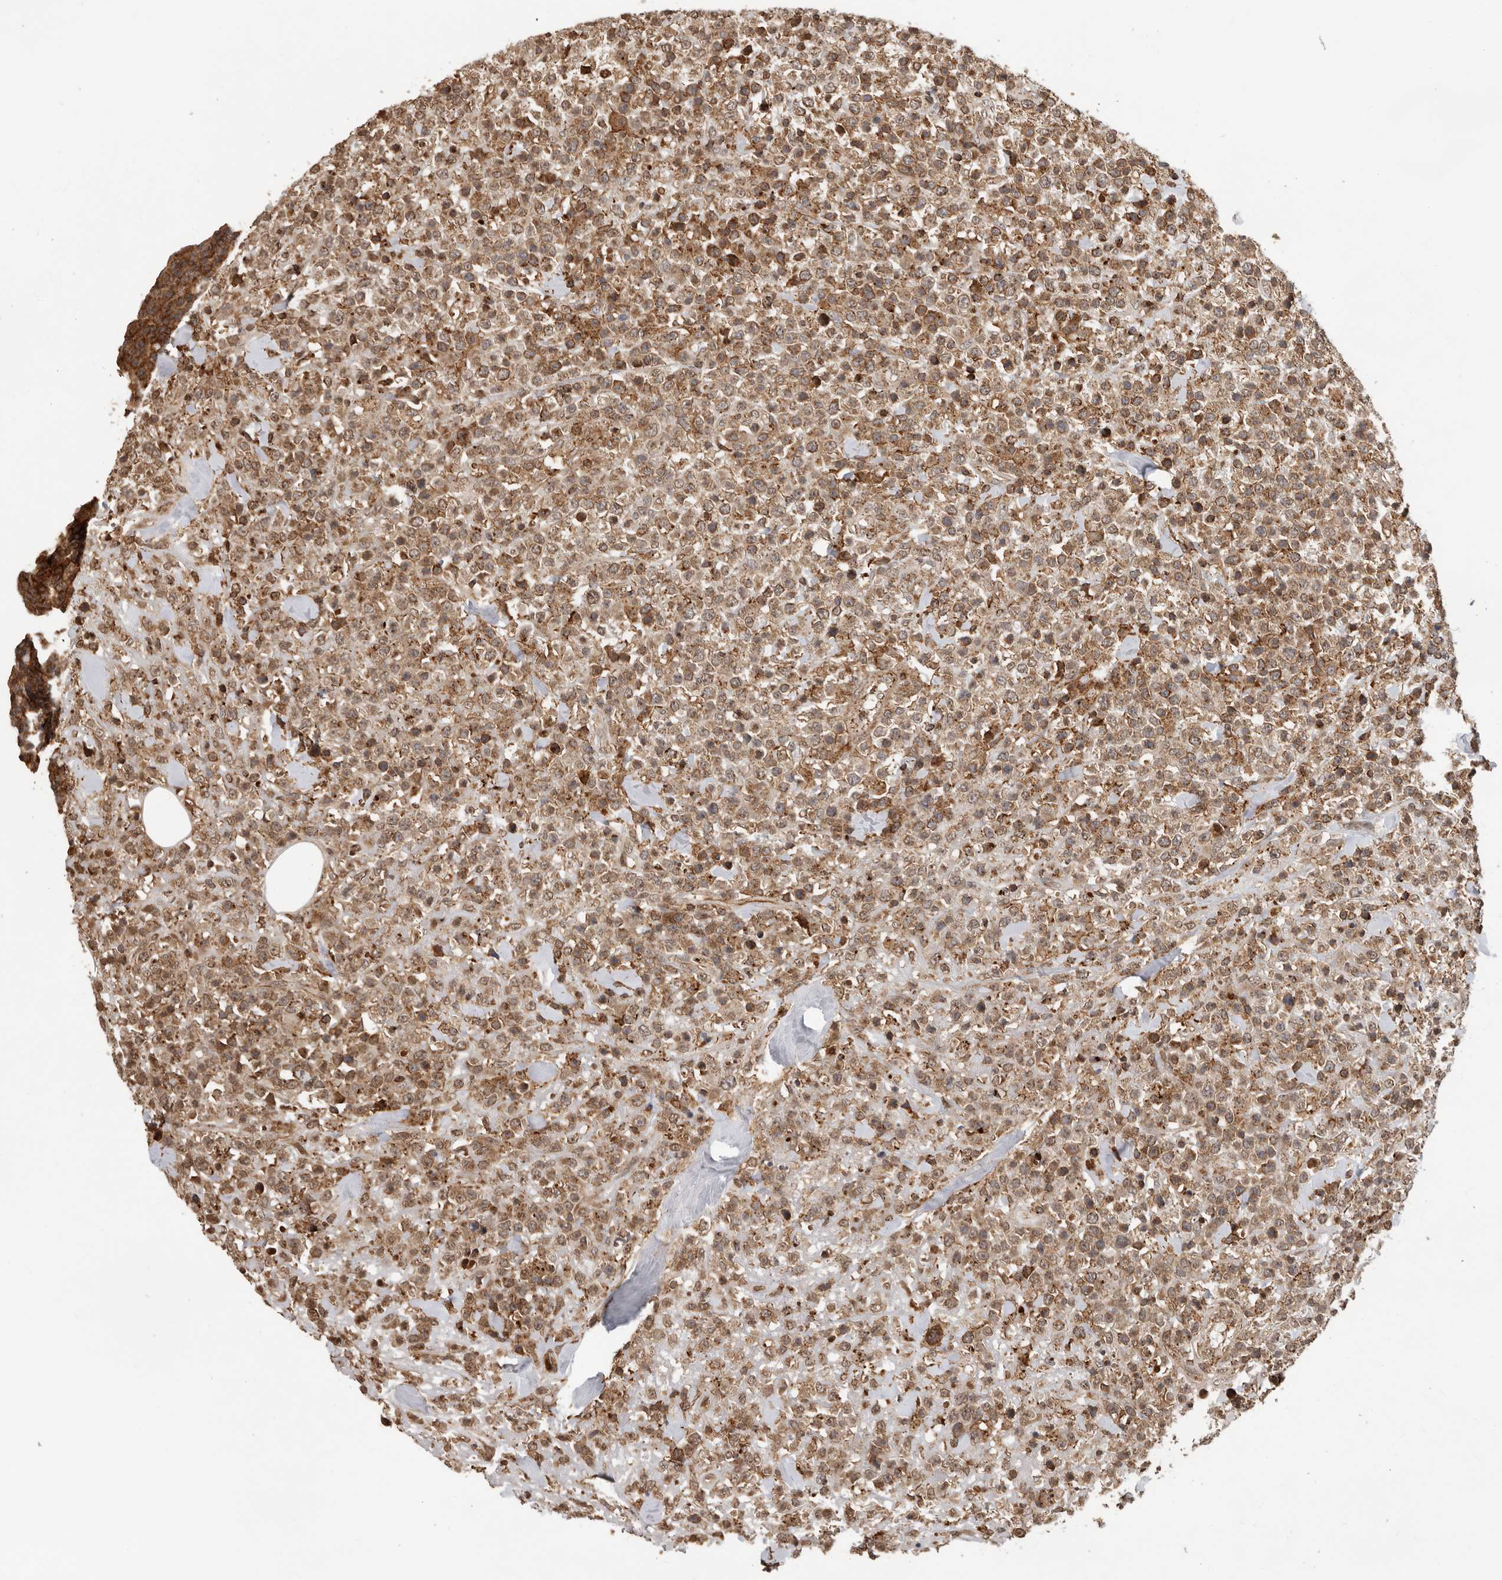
{"staining": {"intensity": "moderate", "quantity": ">75%", "location": "cytoplasmic/membranous"}, "tissue": "lymphoma", "cell_type": "Tumor cells", "image_type": "cancer", "snomed": [{"axis": "morphology", "description": "Malignant lymphoma, non-Hodgkin's type, High grade"}, {"axis": "topography", "description": "Colon"}], "caption": "This is an image of immunohistochemistry (IHC) staining of malignant lymphoma, non-Hodgkin's type (high-grade), which shows moderate staining in the cytoplasmic/membranous of tumor cells.", "gene": "RNF157", "patient": {"sex": "female", "age": 53}}